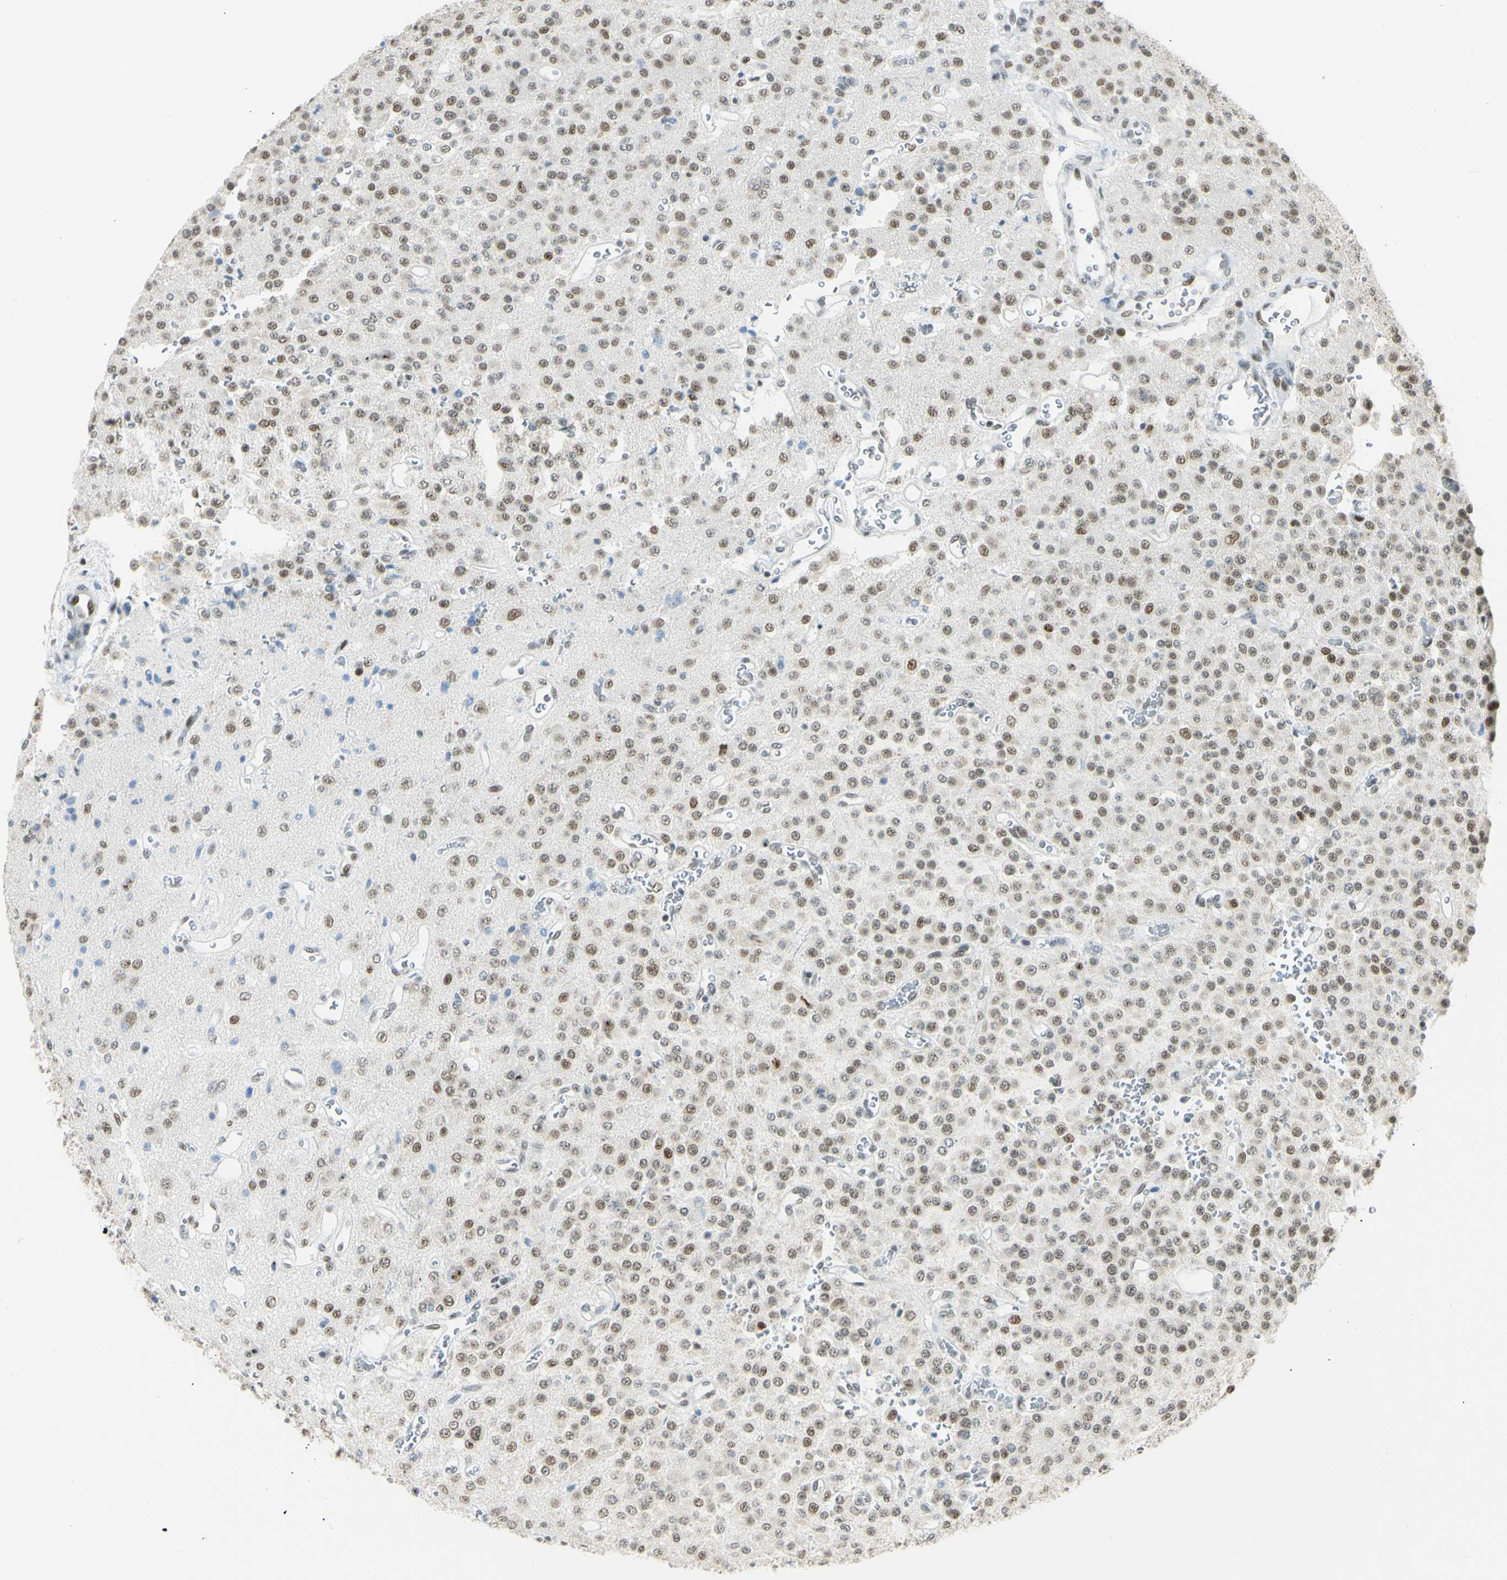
{"staining": {"intensity": "moderate", "quantity": "25%-75%", "location": "nuclear"}, "tissue": "glioma", "cell_type": "Tumor cells", "image_type": "cancer", "snomed": [{"axis": "morphology", "description": "Glioma, malignant, Low grade"}, {"axis": "topography", "description": "Brain"}], "caption": "Immunohistochemical staining of malignant low-grade glioma exhibits moderate nuclear protein staining in approximately 25%-75% of tumor cells. The staining was performed using DAB to visualize the protein expression in brown, while the nuclei were stained in blue with hematoxylin (Magnification: 20x).", "gene": "NELFE", "patient": {"sex": "male", "age": 38}}